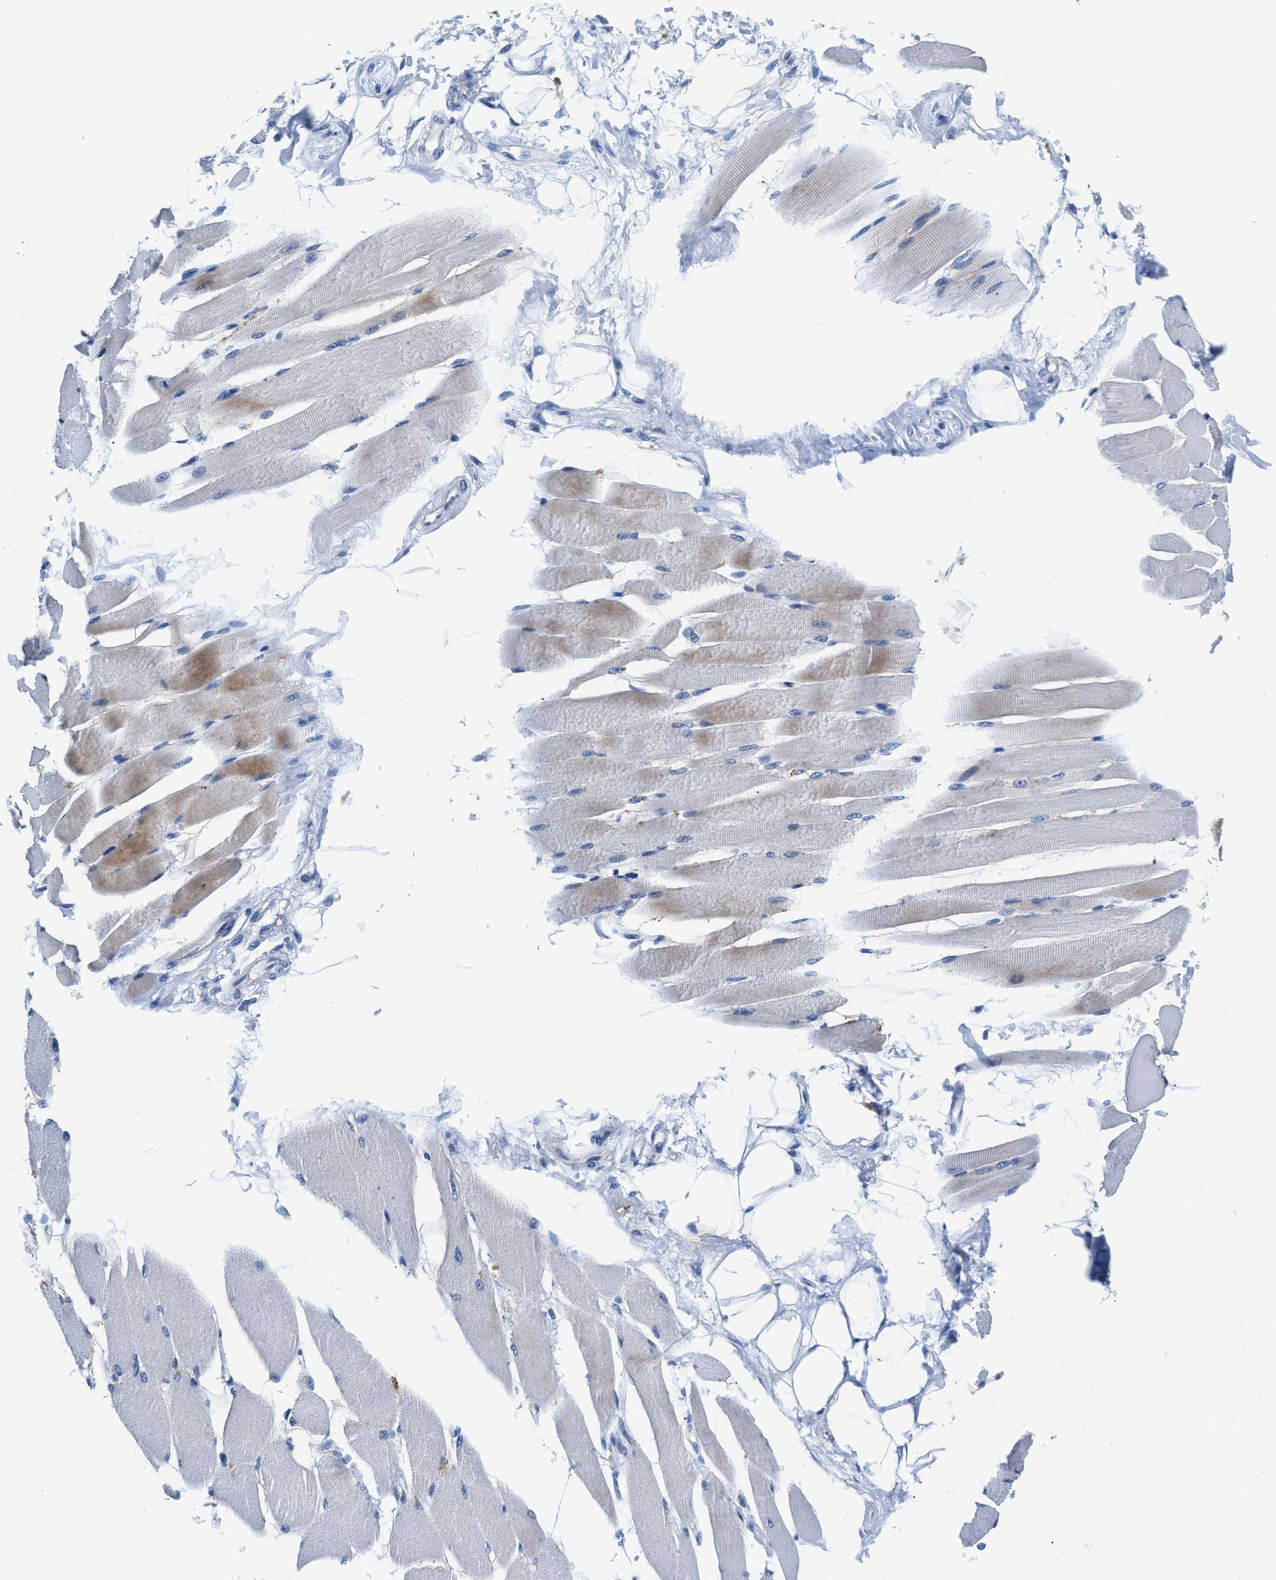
{"staining": {"intensity": "moderate", "quantity": "<25%", "location": "cytoplasmic/membranous"}, "tissue": "skeletal muscle", "cell_type": "Myocytes", "image_type": "normal", "snomed": [{"axis": "morphology", "description": "Normal tissue, NOS"}, {"axis": "topography", "description": "Skeletal muscle"}, {"axis": "topography", "description": "Peripheral nerve tissue"}], "caption": "Protein staining by immunohistochemistry exhibits moderate cytoplasmic/membranous positivity in about <25% of myocytes in unremarkable skeletal muscle.", "gene": "SLFN13", "patient": {"sex": "female", "age": 84}}